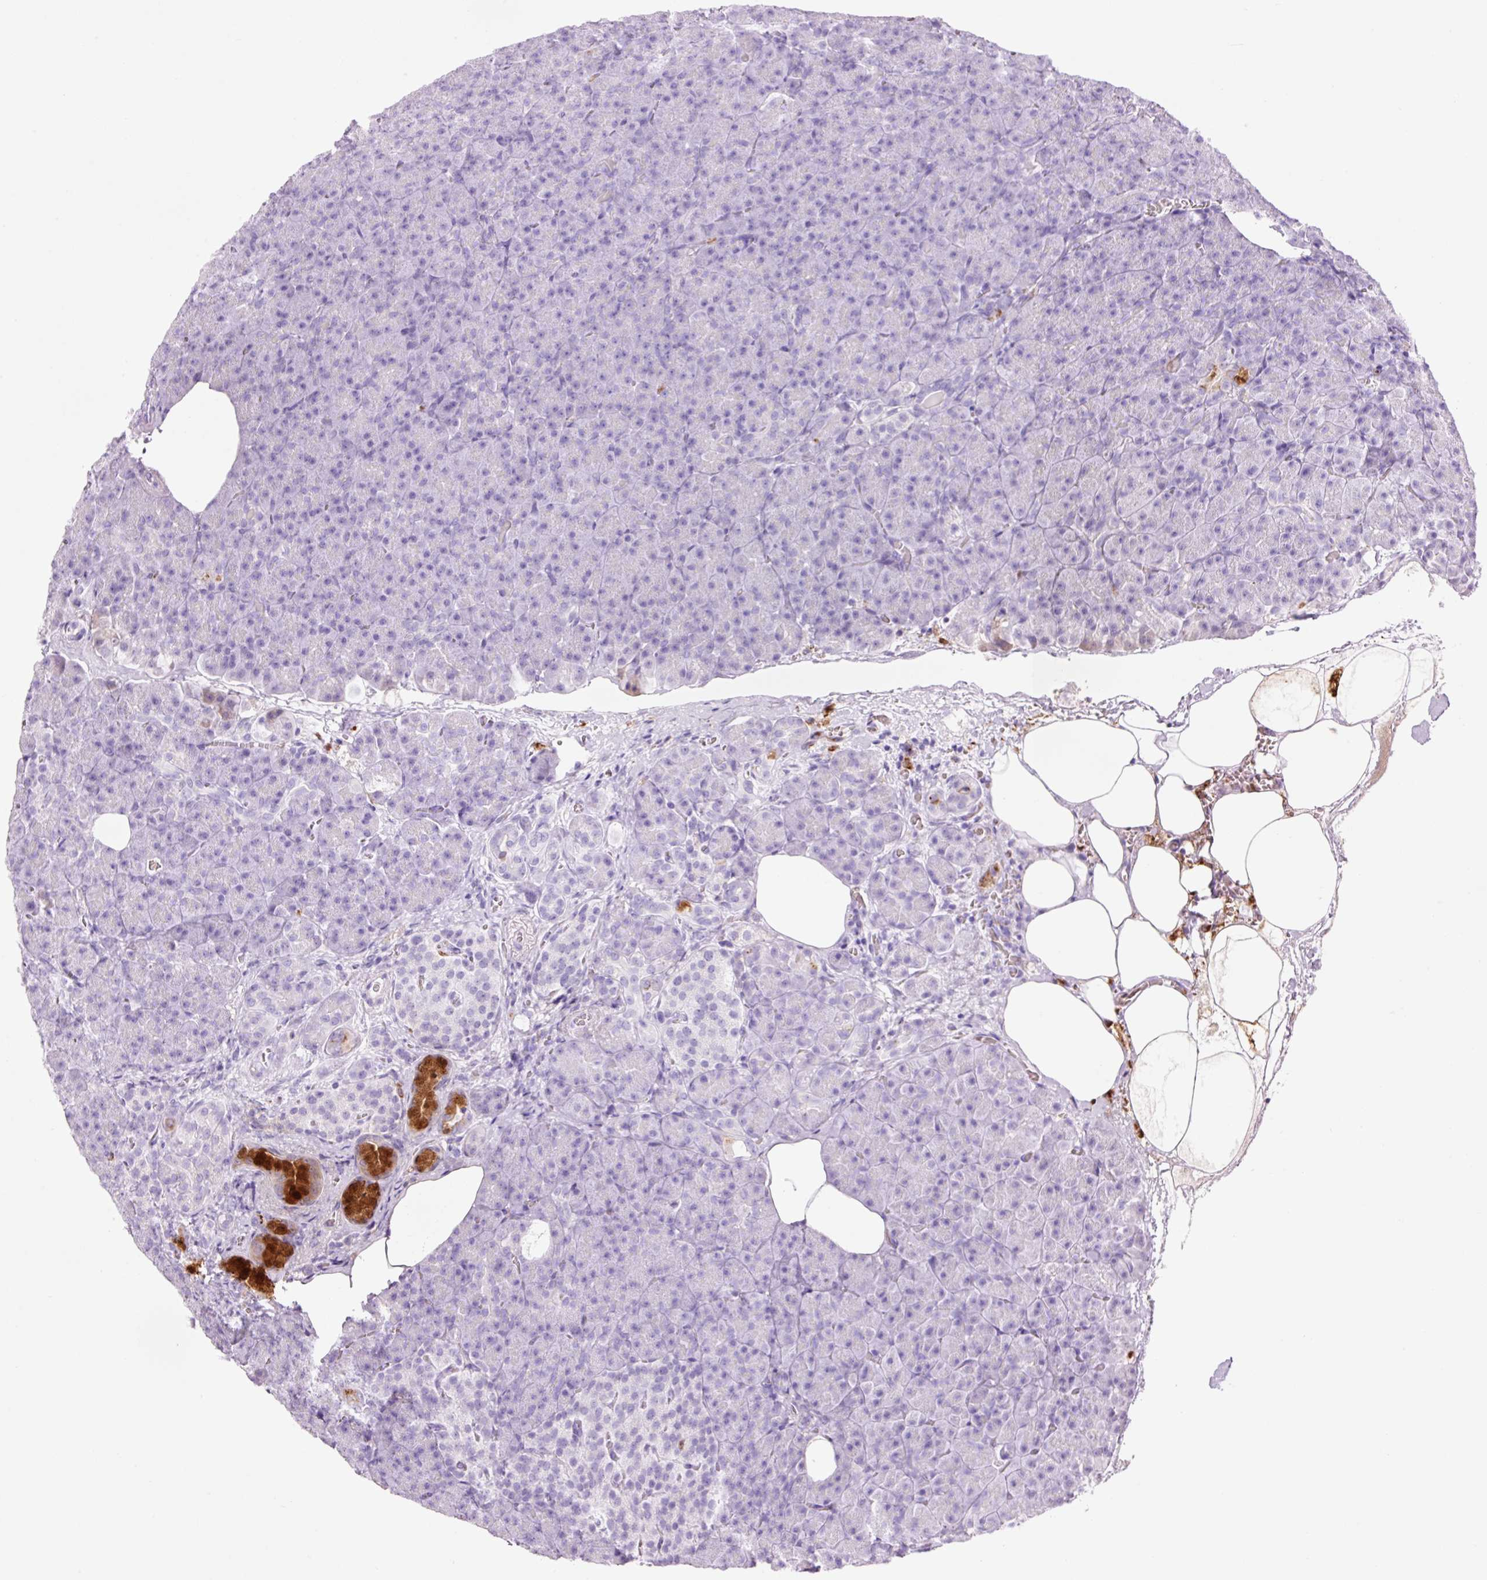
{"staining": {"intensity": "strong", "quantity": "<25%", "location": "cytoplasmic/membranous"}, "tissue": "pancreas", "cell_type": "Exocrine glandular cells", "image_type": "normal", "snomed": [{"axis": "morphology", "description": "Normal tissue, NOS"}, {"axis": "topography", "description": "Pancreas"}], "caption": "A micrograph of human pancreas stained for a protein shows strong cytoplasmic/membranous brown staining in exocrine glandular cells.", "gene": "LYZ", "patient": {"sex": "female", "age": 74}}